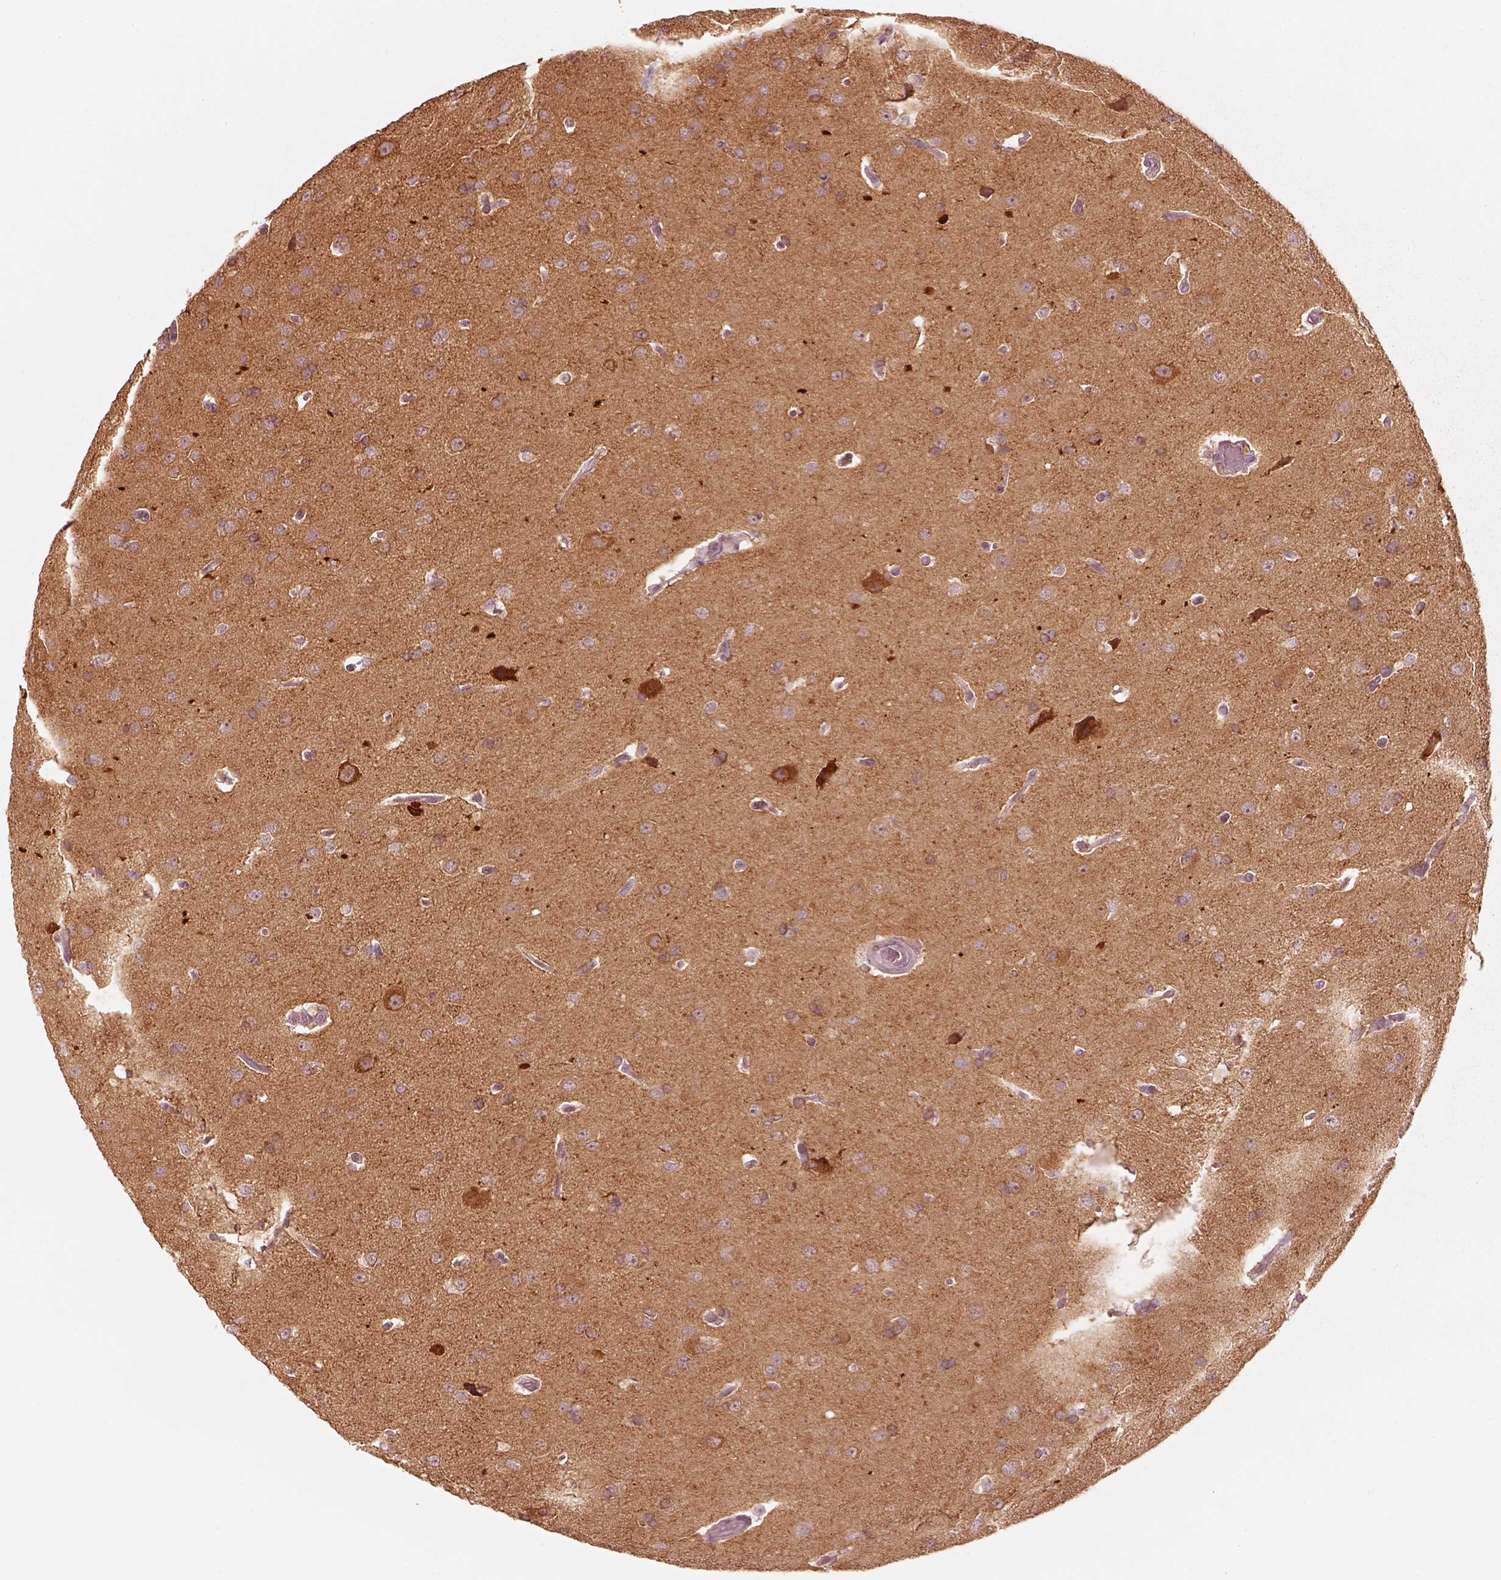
{"staining": {"intensity": "weak", "quantity": ">75%", "location": "cytoplasmic/membranous"}, "tissue": "glioma", "cell_type": "Tumor cells", "image_type": "cancer", "snomed": [{"axis": "morphology", "description": "Glioma, malignant, Low grade"}, {"axis": "topography", "description": "Brain"}], "caption": "Immunohistochemistry (IHC) image of neoplastic tissue: malignant glioma (low-grade) stained using immunohistochemistry (IHC) shows low levels of weak protein expression localized specifically in the cytoplasmic/membranous of tumor cells, appearing as a cytoplasmic/membranous brown color.", "gene": "DNAAF9", "patient": {"sex": "female", "age": 54}}